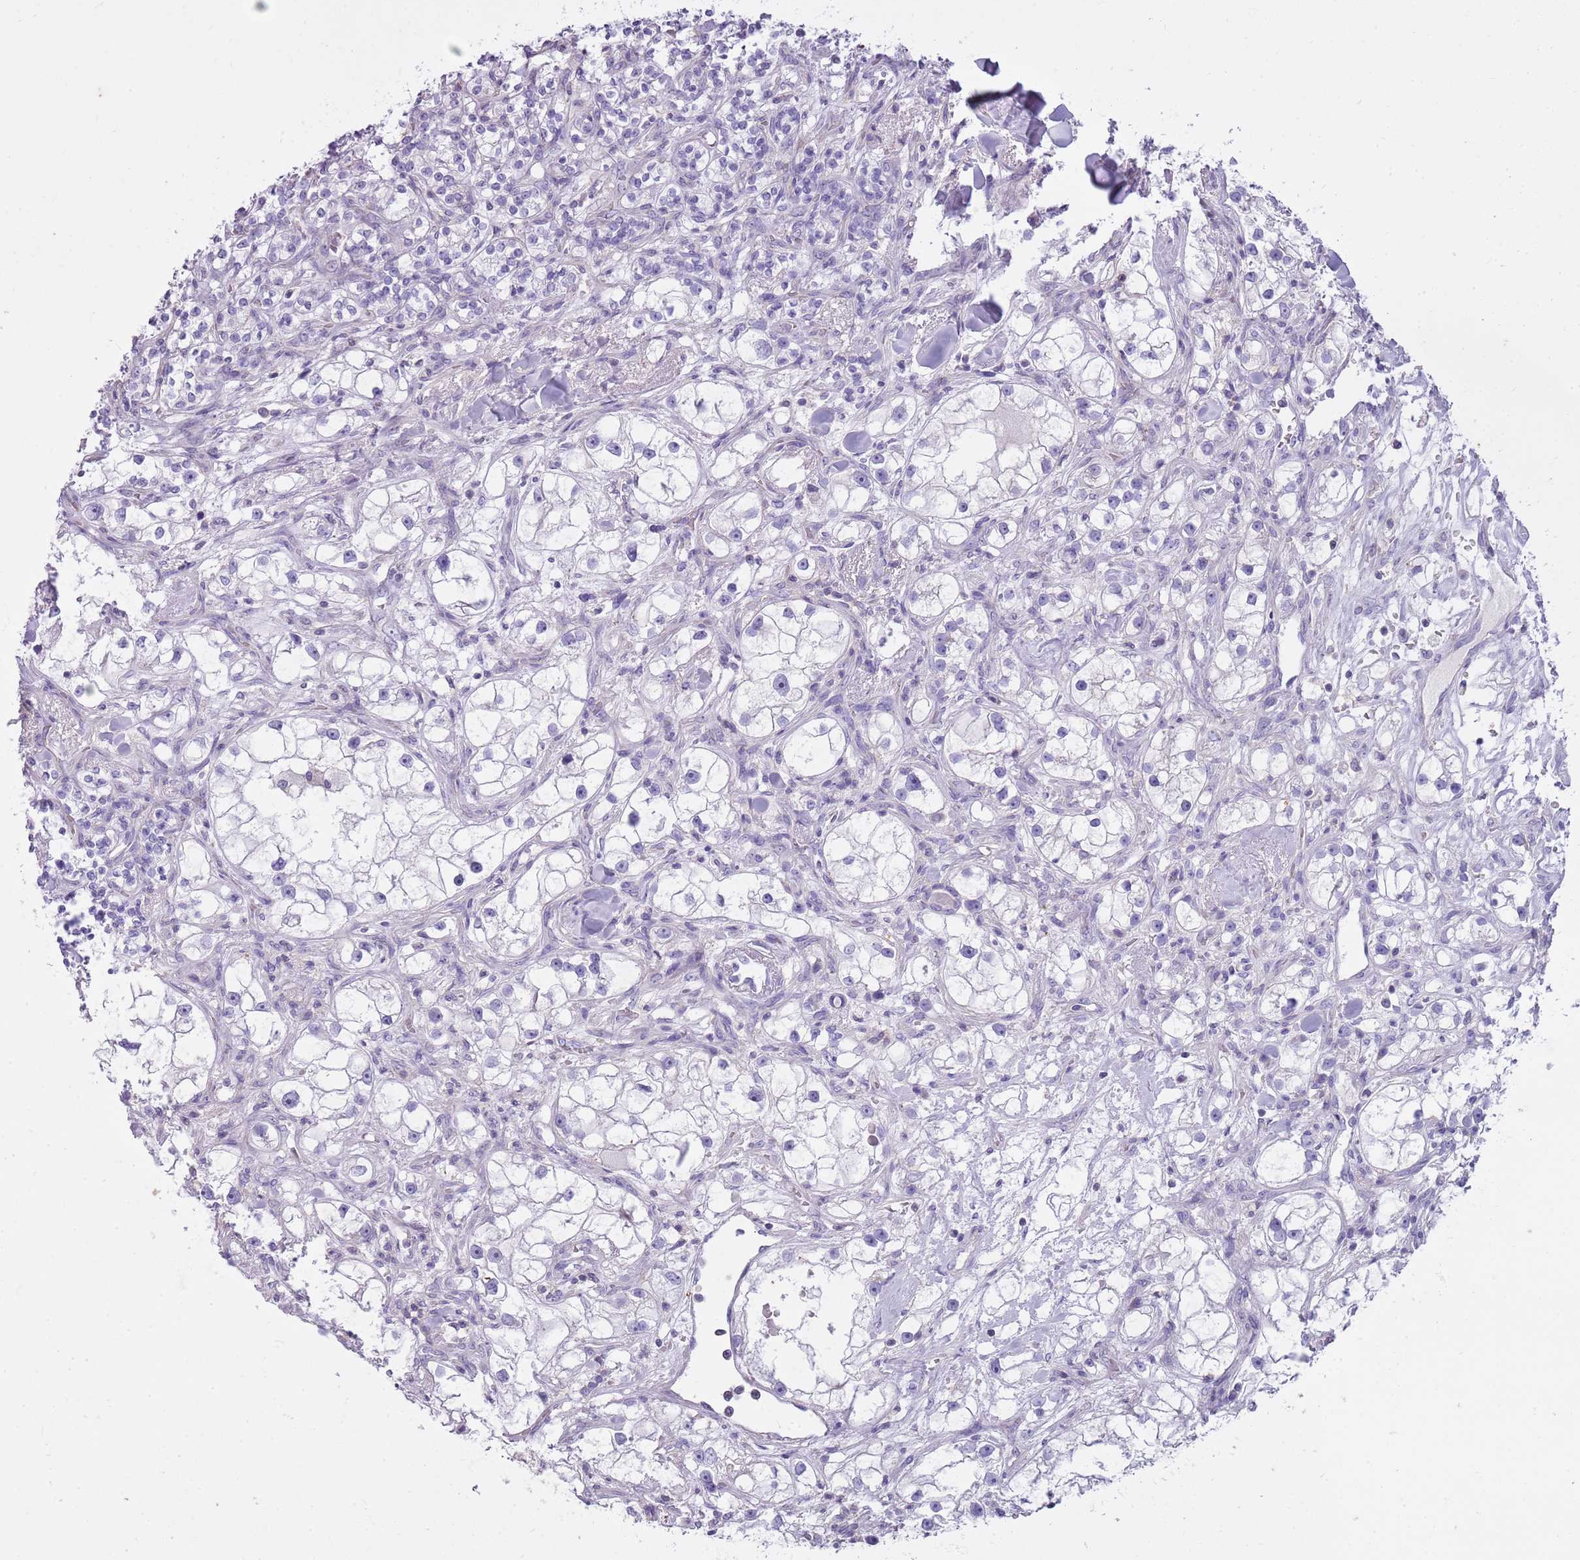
{"staining": {"intensity": "negative", "quantity": "none", "location": "none"}, "tissue": "renal cancer", "cell_type": "Tumor cells", "image_type": "cancer", "snomed": [{"axis": "morphology", "description": "Adenocarcinoma, NOS"}, {"axis": "topography", "description": "Kidney"}], "caption": "Immunohistochemical staining of renal adenocarcinoma shows no significant expression in tumor cells.", "gene": "CNPPD1", "patient": {"sex": "male", "age": 77}}